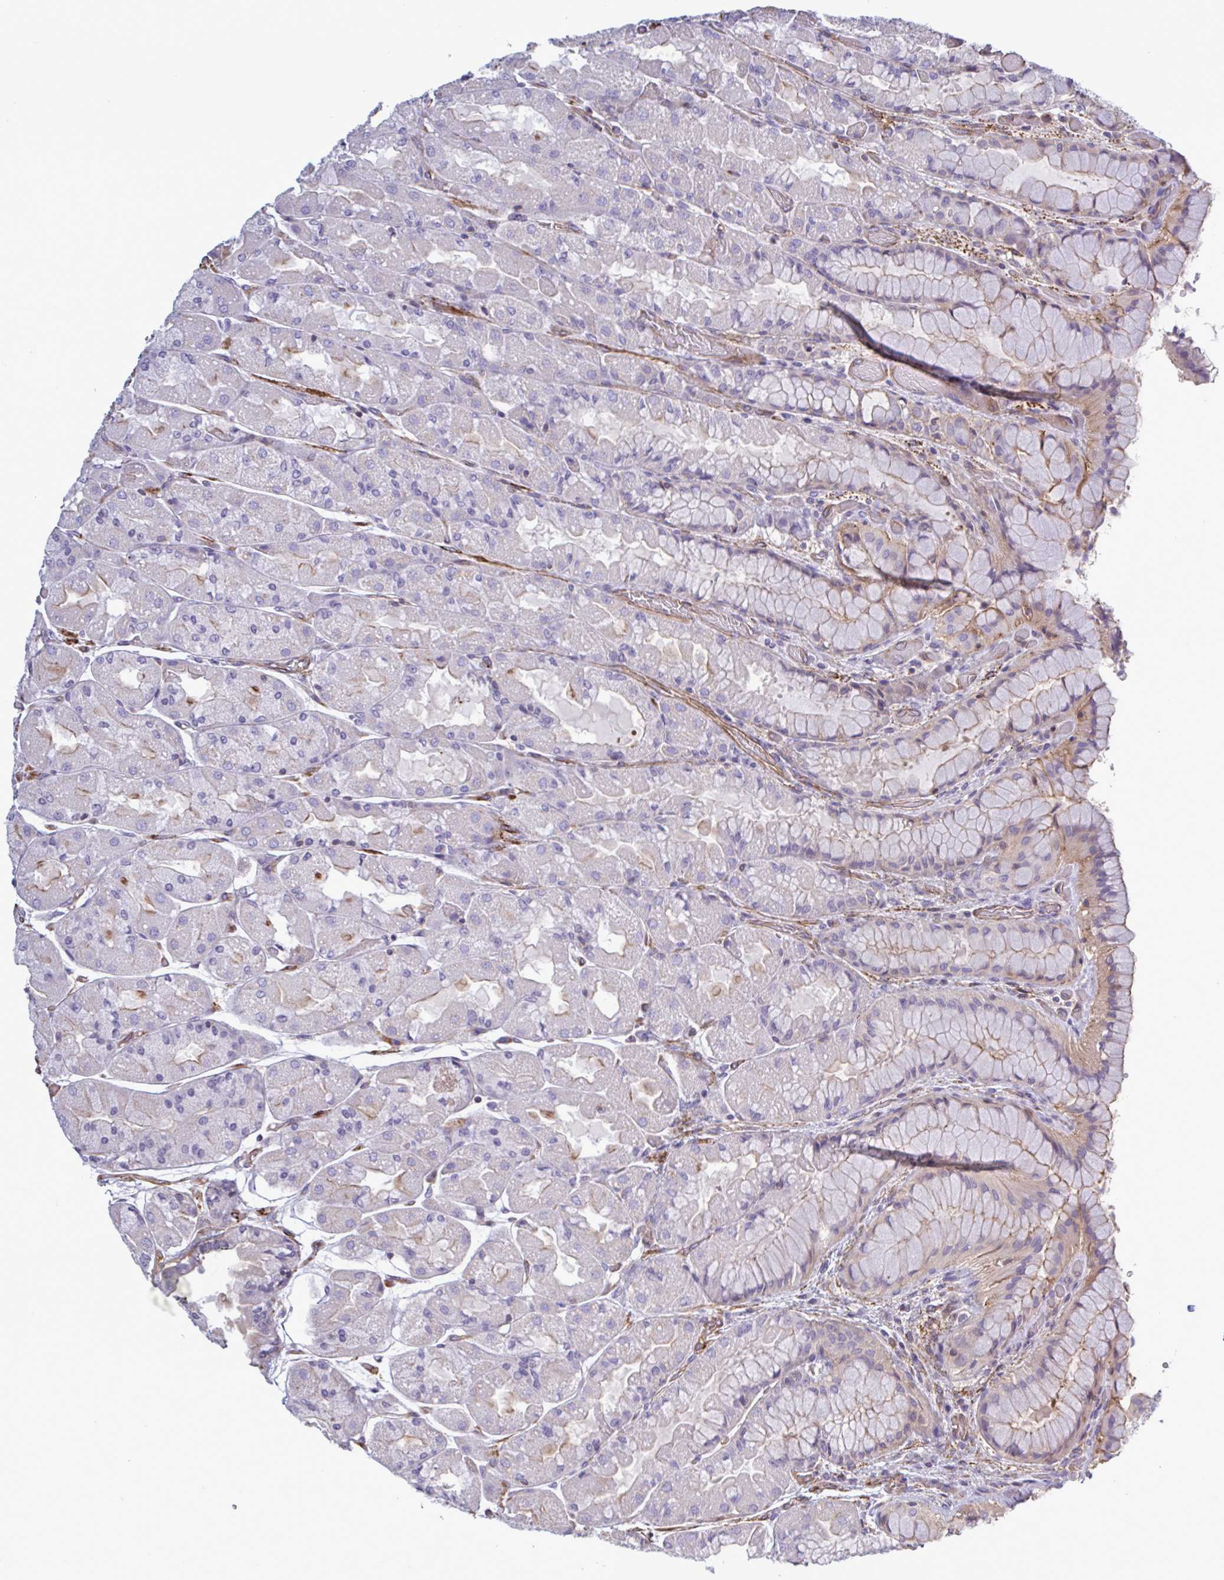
{"staining": {"intensity": "weak", "quantity": "<25%", "location": "cytoplasmic/membranous"}, "tissue": "stomach", "cell_type": "Glandular cells", "image_type": "normal", "snomed": [{"axis": "morphology", "description": "Normal tissue, NOS"}, {"axis": "topography", "description": "Stomach"}], "caption": "A micrograph of stomach stained for a protein shows no brown staining in glandular cells. (Brightfield microscopy of DAB (3,3'-diaminobenzidine) immunohistochemistry at high magnification).", "gene": "SHISA7", "patient": {"sex": "female", "age": 61}}